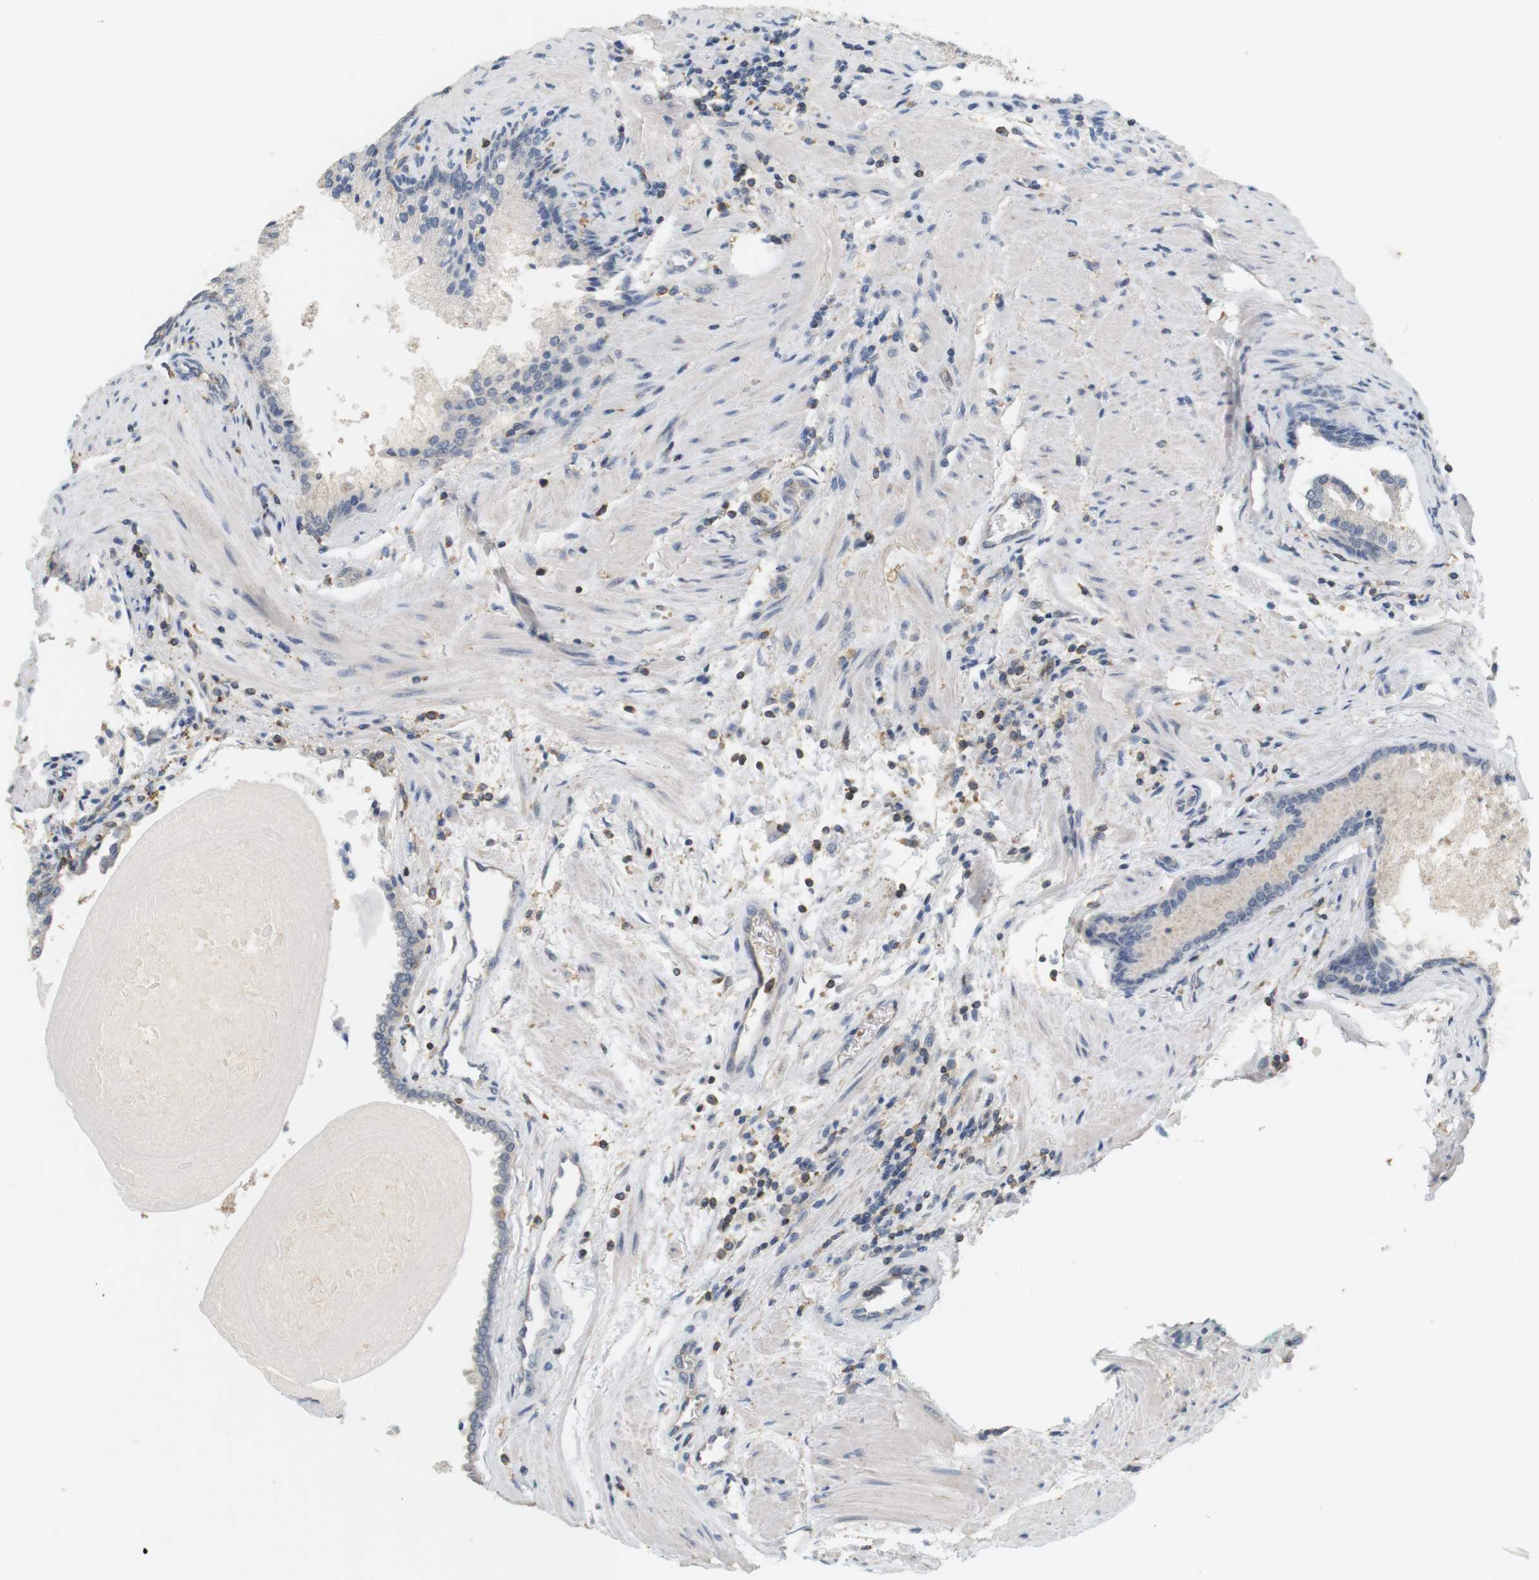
{"staining": {"intensity": "negative", "quantity": "none", "location": "none"}, "tissue": "prostate cancer", "cell_type": "Tumor cells", "image_type": "cancer", "snomed": [{"axis": "morphology", "description": "Adenocarcinoma, High grade"}, {"axis": "topography", "description": "Prostate"}], "caption": "Tumor cells are negative for brown protein staining in prostate high-grade adenocarcinoma.", "gene": "OSR1", "patient": {"sex": "male", "age": 58}}